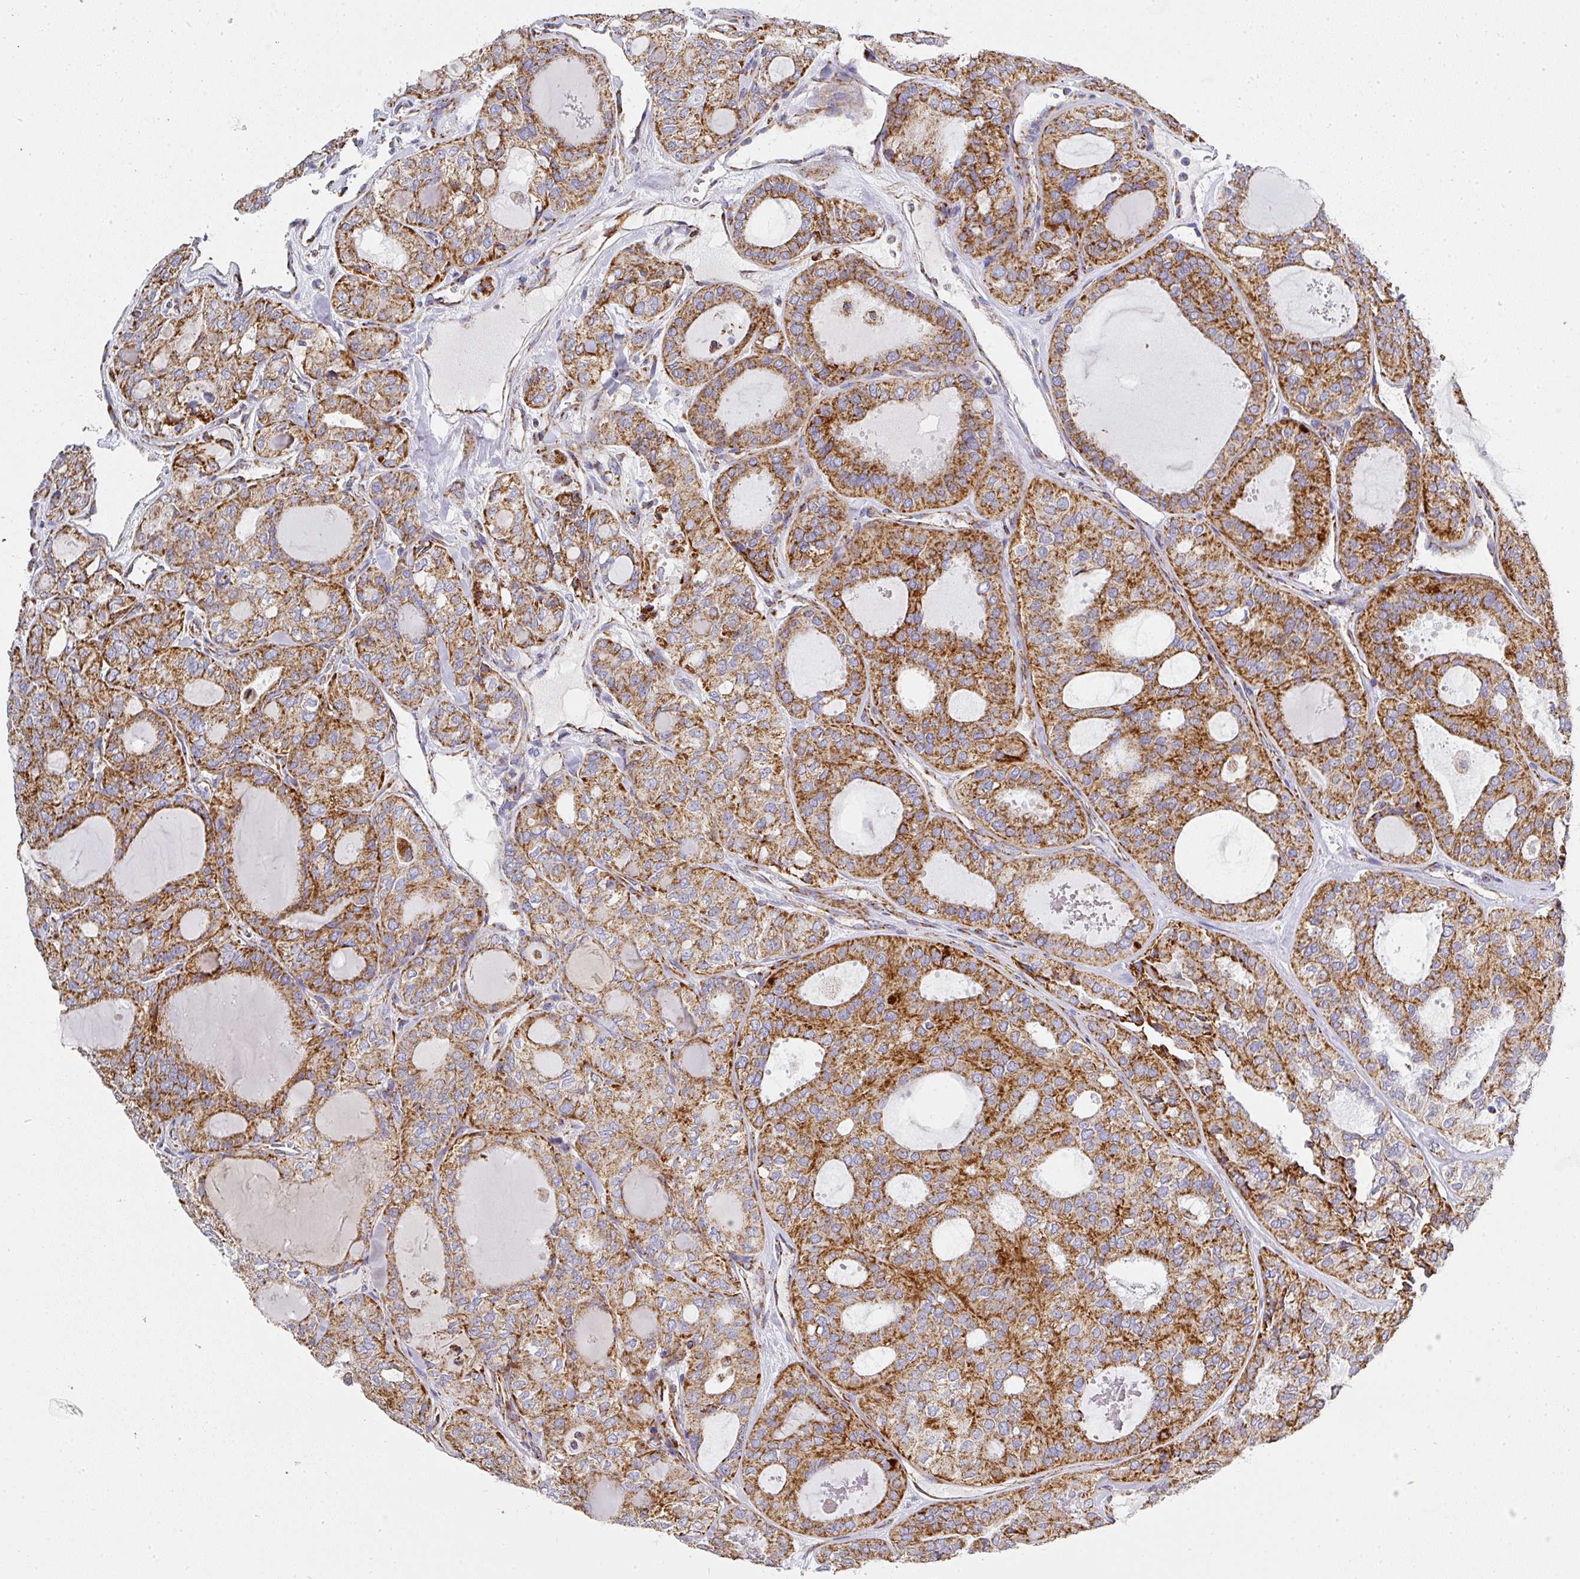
{"staining": {"intensity": "moderate", "quantity": ">75%", "location": "cytoplasmic/membranous"}, "tissue": "thyroid cancer", "cell_type": "Tumor cells", "image_type": "cancer", "snomed": [{"axis": "morphology", "description": "Follicular adenoma carcinoma, NOS"}, {"axis": "topography", "description": "Thyroid gland"}], "caption": "A brown stain shows moderate cytoplasmic/membranous expression of a protein in thyroid cancer tumor cells.", "gene": "UQCRFS1", "patient": {"sex": "male", "age": 75}}